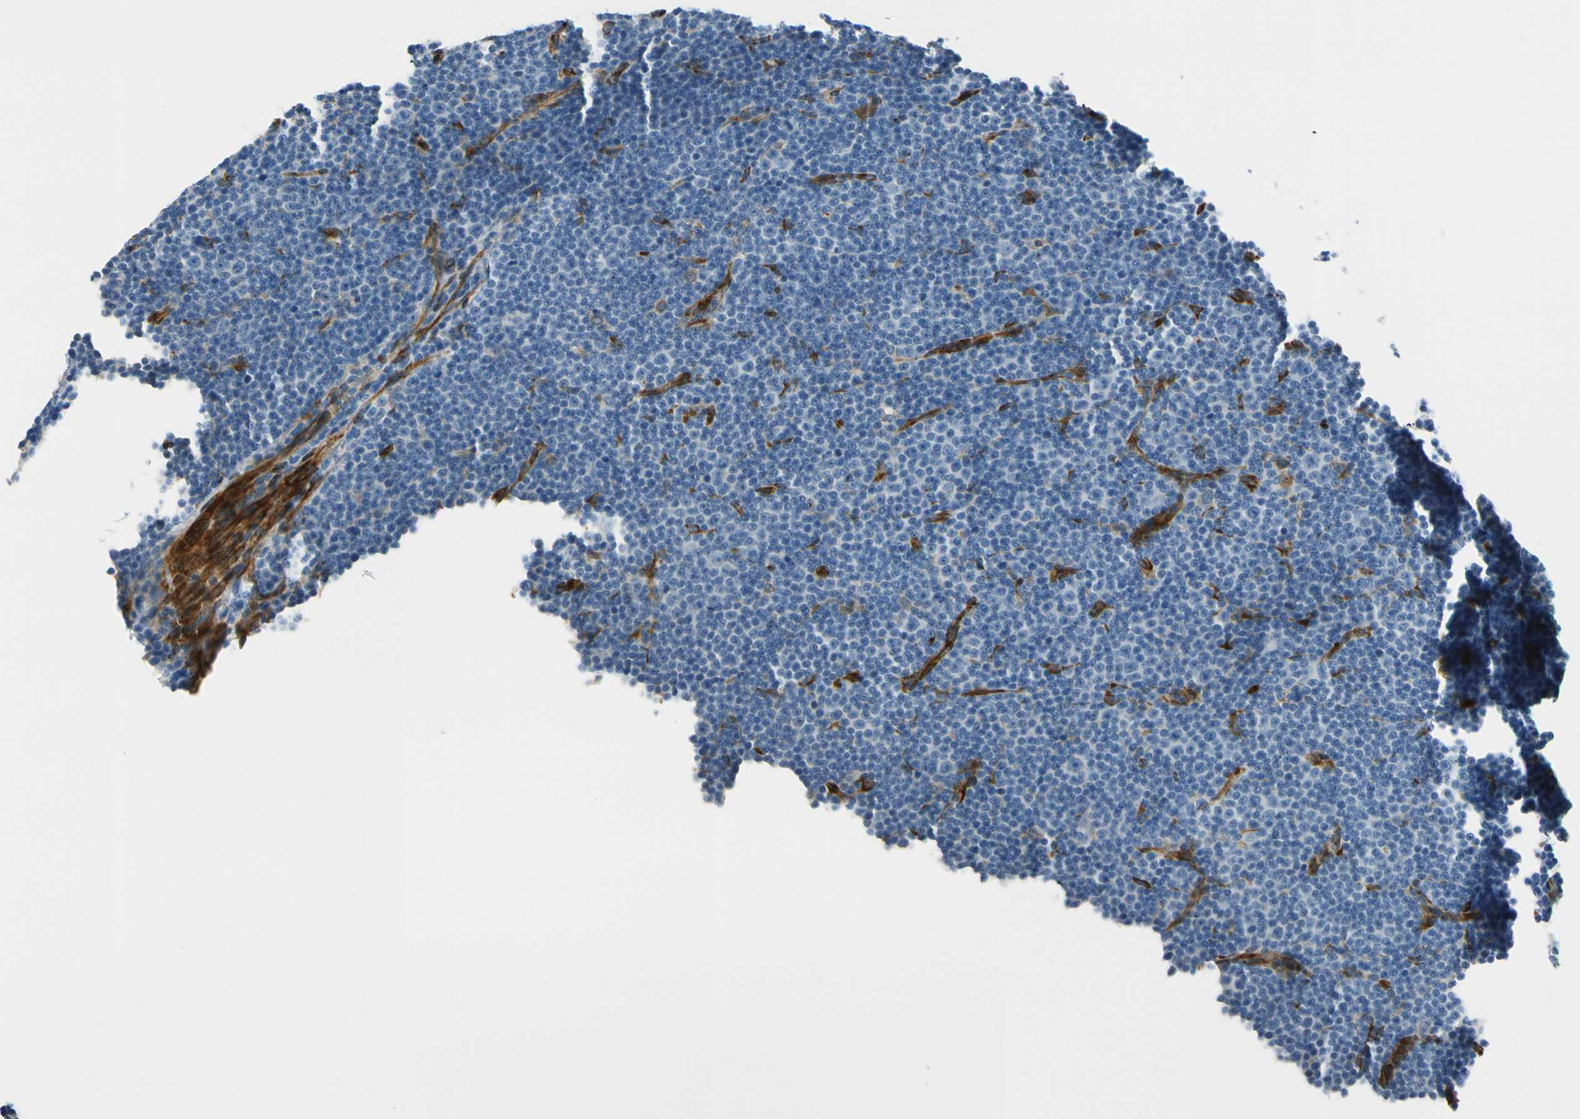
{"staining": {"intensity": "negative", "quantity": "none", "location": "none"}, "tissue": "lymphoma", "cell_type": "Tumor cells", "image_type": "cancer", "snomed": [{"axis": "morphology", "description": "Malignant lymphoma, non-Hodgkin's type, Low grade"}, {"axis": "topography", "description": "Lymph node"}], "caption": "Human malignant lymphoma, non-Hodgkin's type (low-grade) stained for a protein using immunohistochemistry (IHC) demonstrates no expression in tumor cells.", "gene": "FKBP7", "patient": {"sex": "female", "age": 67}}